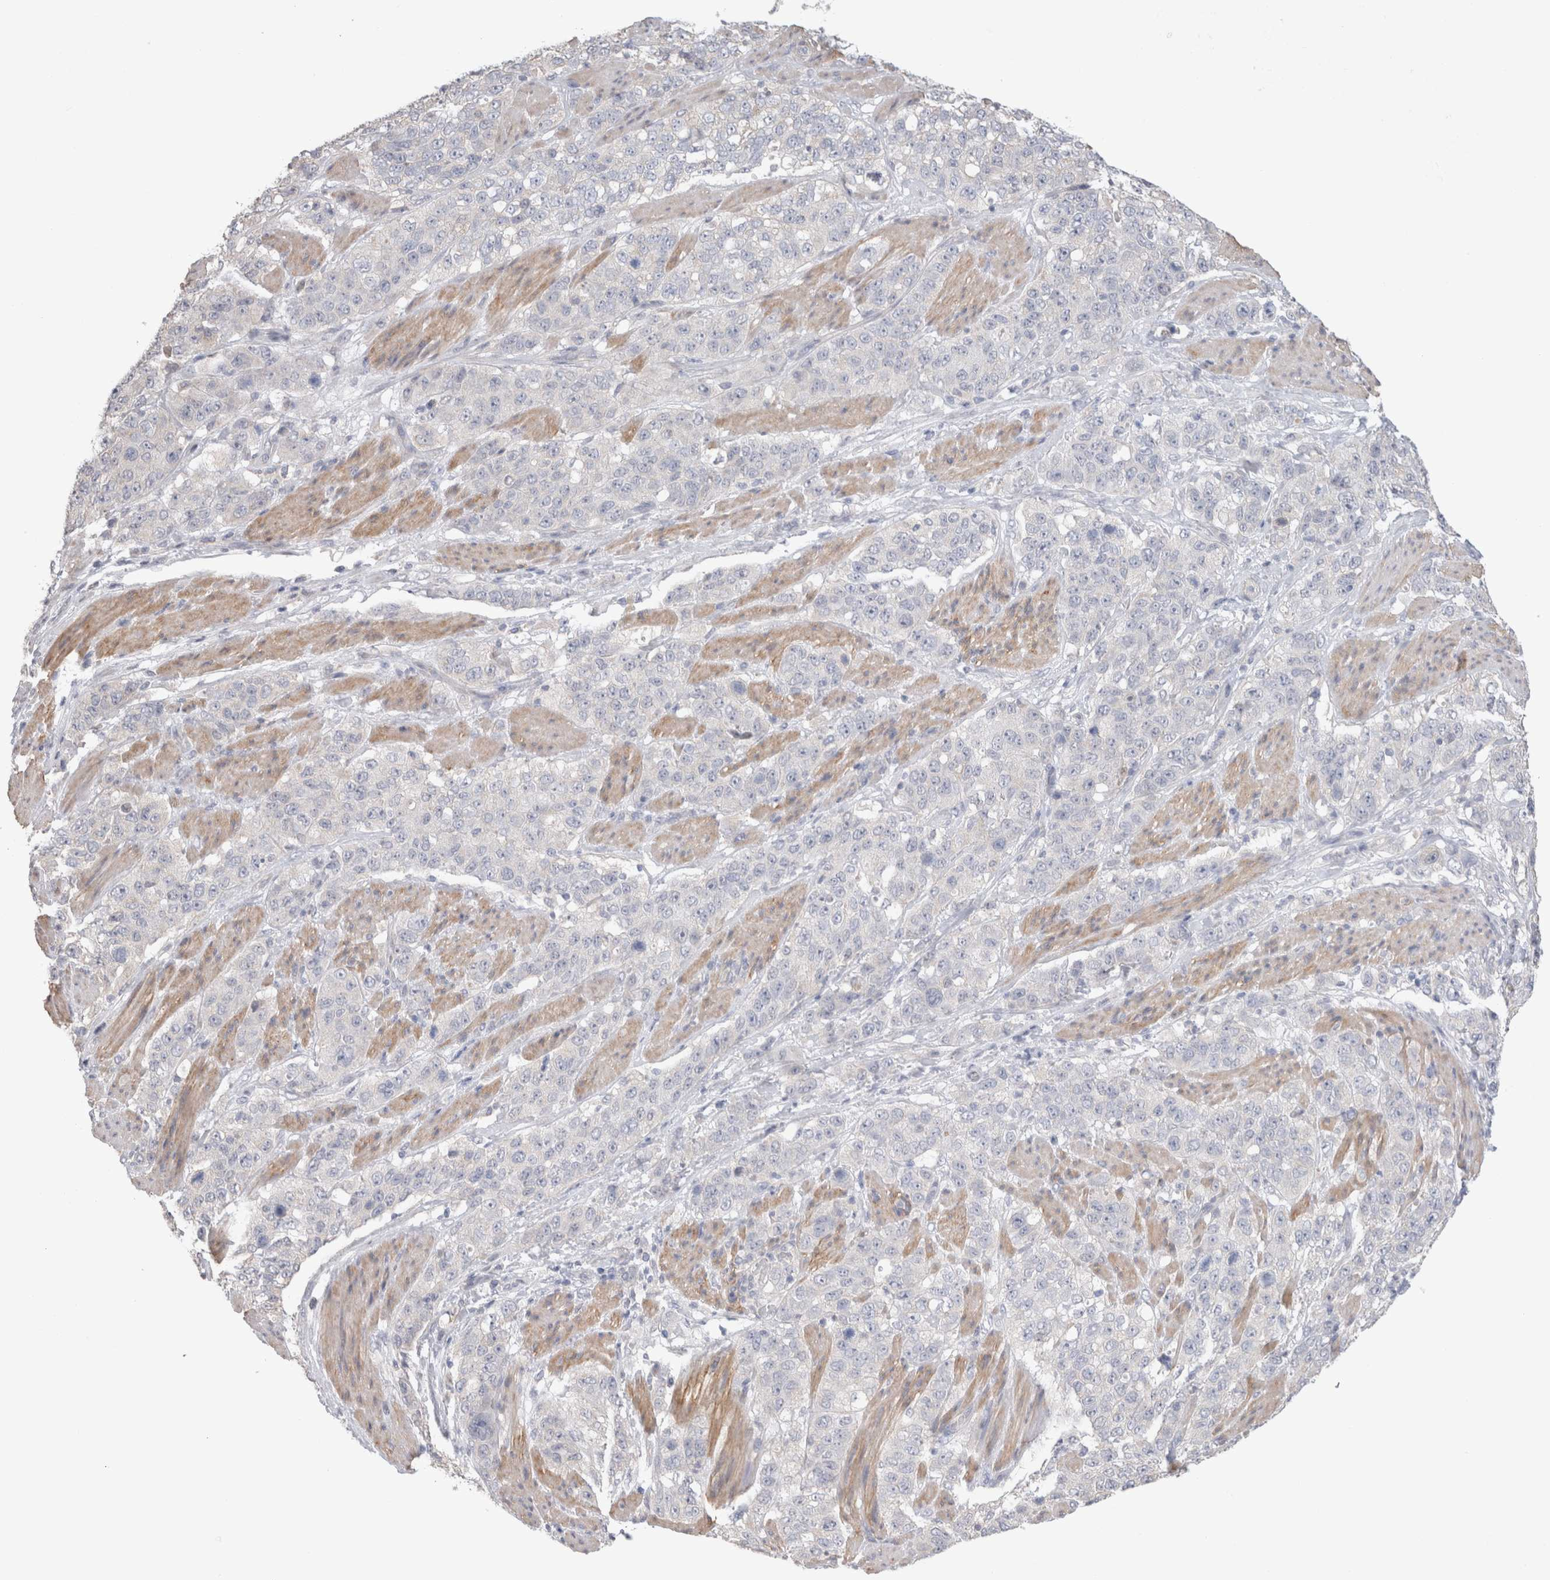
{"staining": {"intensity": "negative", "quantity": "none", "location": "none"}, "tissue": "stomach cancer", "cell_type": "Tumor cells", "image_type": "cancer", "snomed": [{"axis": "morphology", "description": "Adenocarcinoma, NOS"}, {"axis": "topography", "description": "Stomach"}], "caption": "The photomicrograph demonstrates no staining of tumor cells in adenocarcinoma (stomach).", "gene": "DMD", "patient": {"sex": "male", "age": 48}}